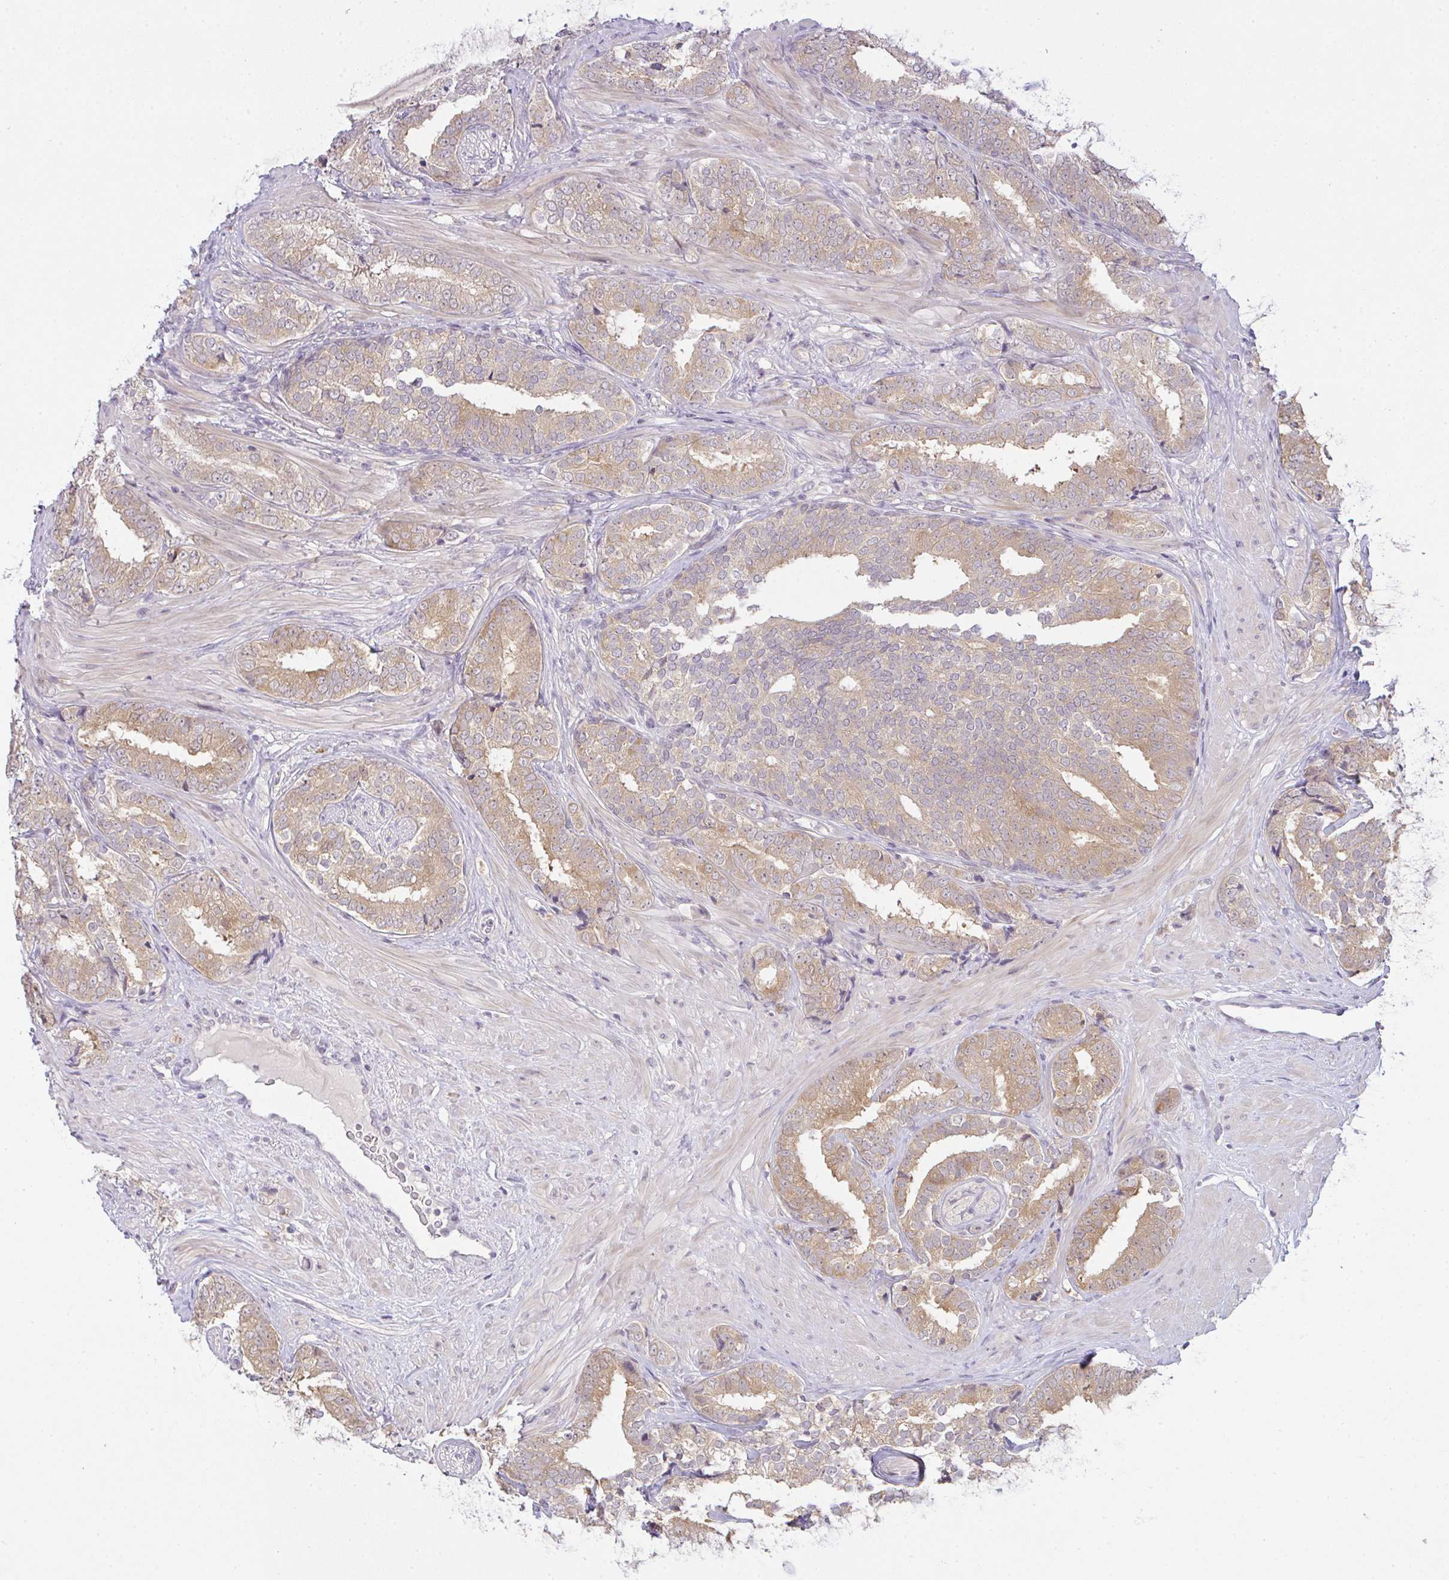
{"staining": {"intensity": "moderate", "quantity": "25%-75%", "location": "cytoplasmic/membranous"}, "tissue": "prostate cancer", "cell_type": "Tumor cells", "image_type": "cancer", "snomed": [{"axis": "morphology", "description": "Adenocarcinoma, High grade"}, {"axis": "topography", "description": "Prostate"}], "caption": "The photomicrograph displays immunohistochemical staining of prostate adenocarcinoma (high-grade). There is moderate cytoplasmic/membranous positivity is present in approximately 25%-75% of tumor cells. (Brightfield microscopy of DAB IHC at high magnification).", "gene": "CSE1L", "patient": {"sex": "male", "age": 72}}